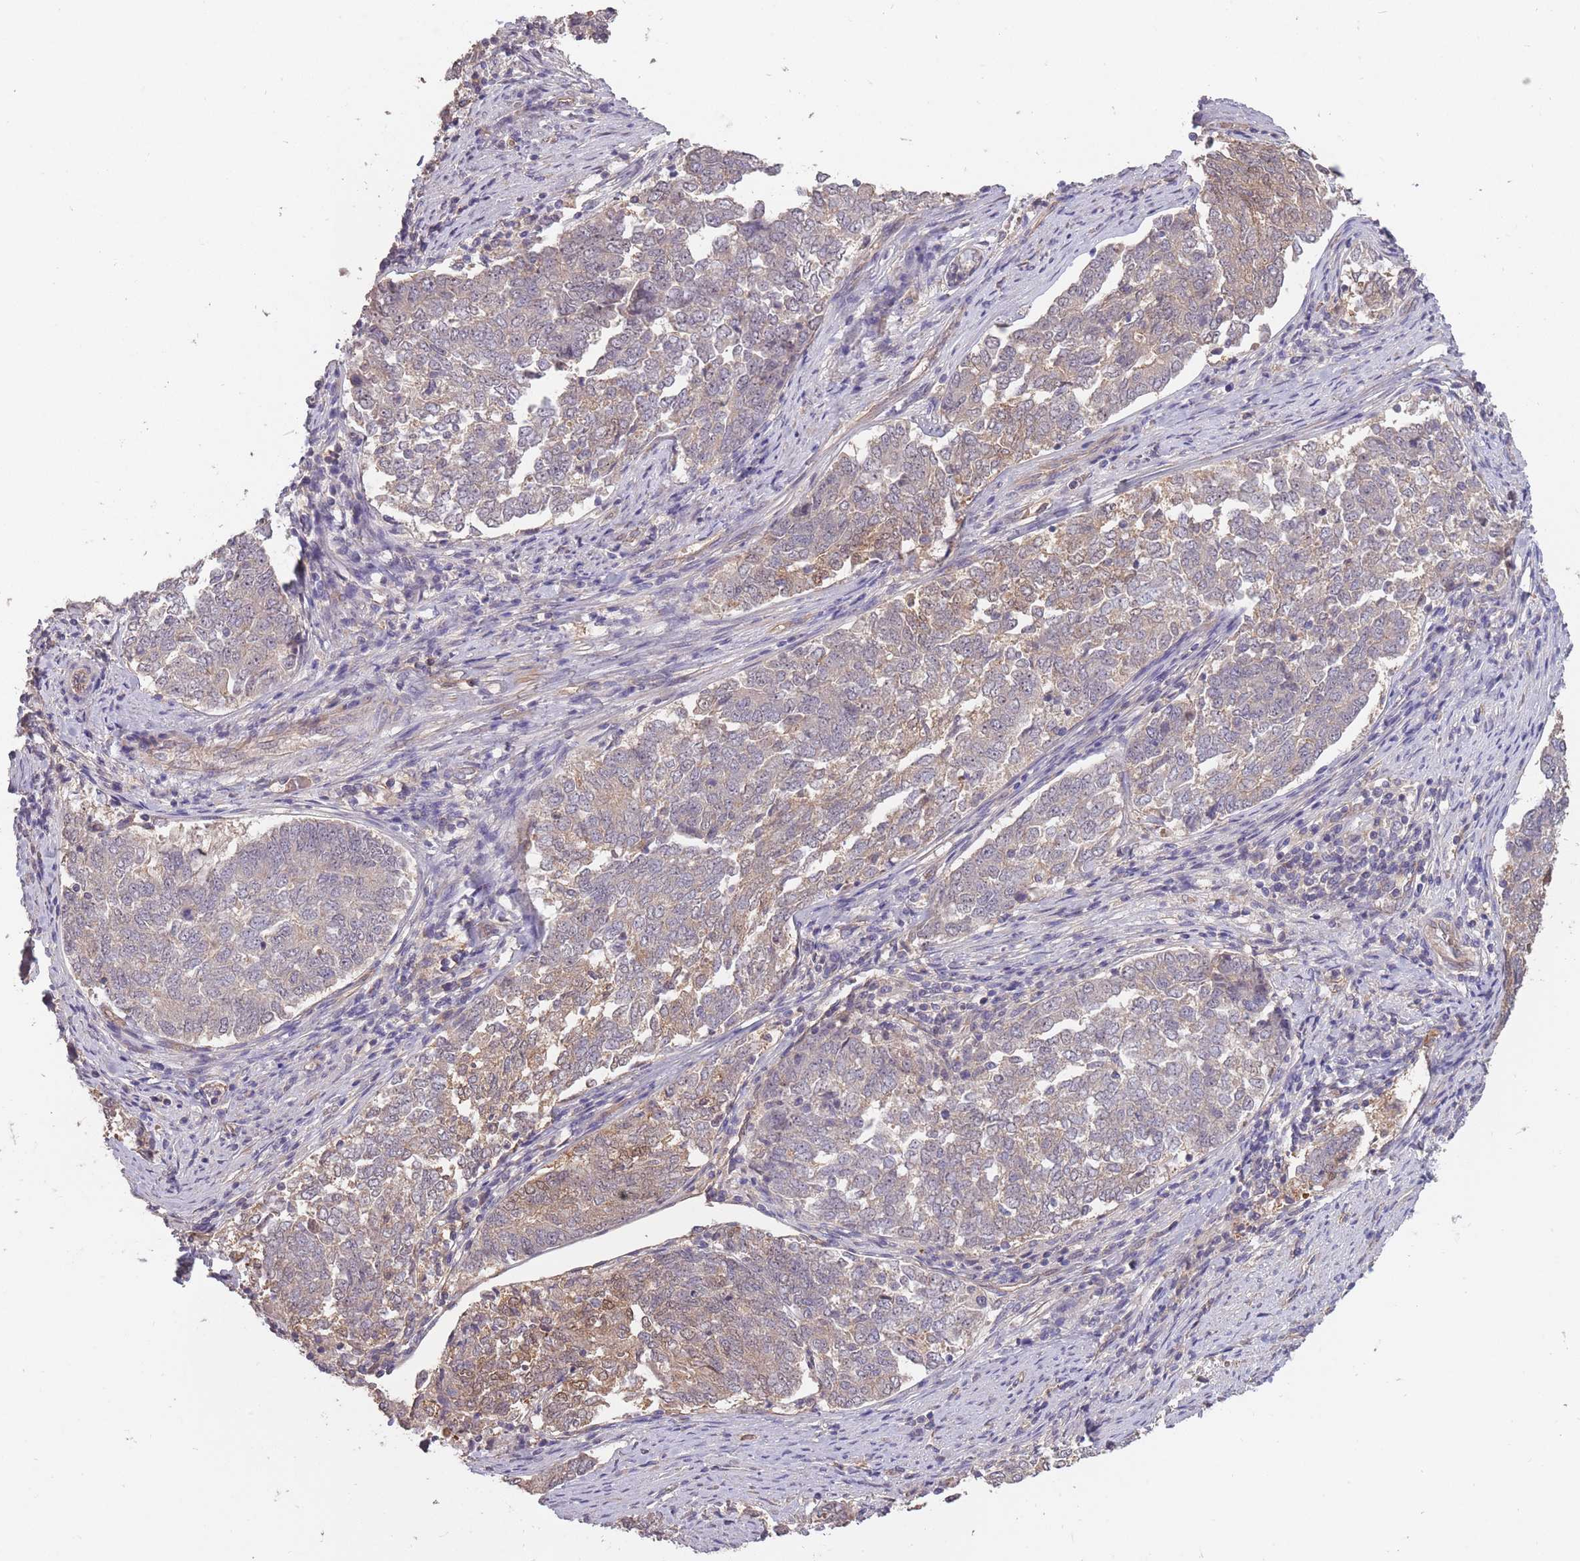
{"staining": {"intensity": "weak", "quantity": "<25%", "location": "cytoplasmic/membranous"}, "tissue": "endometrial cancer", "cell_type": "Tumor cells", "image_type": "cancer", "snomed": [{"axis": "morphology", "description": "Adenocarcinoma, NOS"}, {"axis": "topography", "description": "Endometrium"}], "caption": "This is an IHC histopathology image of endometrial adenocarcinoma. There is no staining in tumor cells.", "gene": "KIAA1755", "patient": {"sex": "female", "age": 80}}